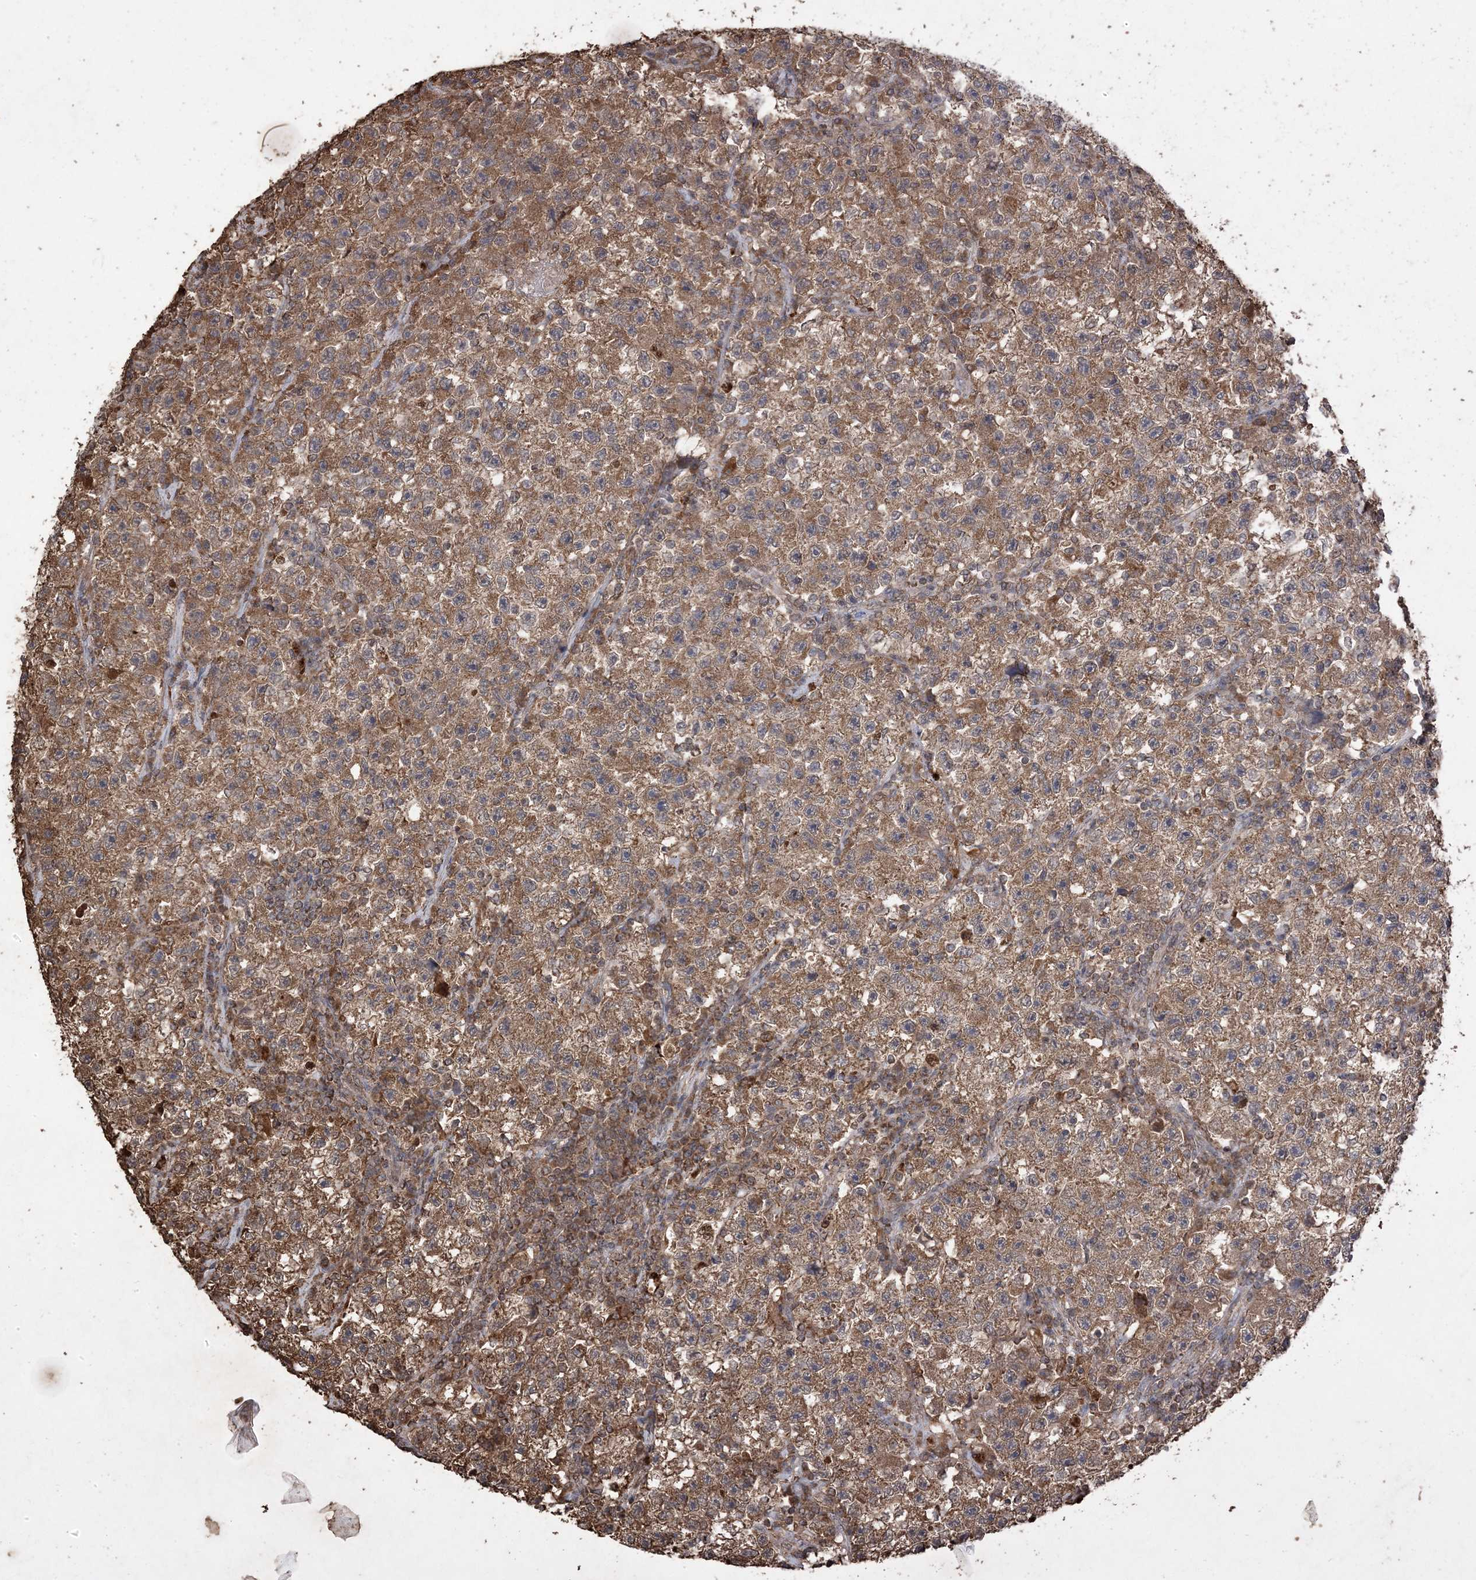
{"staining": {"intensity": "moderate", "quantity": ">75%", "location": "cytoplasmic/membranous"}, "tissue": "testis cancer", "cell_type": "Tumor cells", "image_type": "cancer", "snomed": [{"axis": "morphology", "description": "Seminoma, NOS"}, {"axis": "topography", "description": "Testis"}], "caption": "DAB immunohistochemical staining of testis cancer (seminoma) demonstrates moderate cytoplasmic/membranous protein expression in approximately >75% of tumor cells. (Brightfield microscopy of DAB IHC at high magnification).", "gene": "HPS4", "patient": {"sex": "male", "age": 22}}